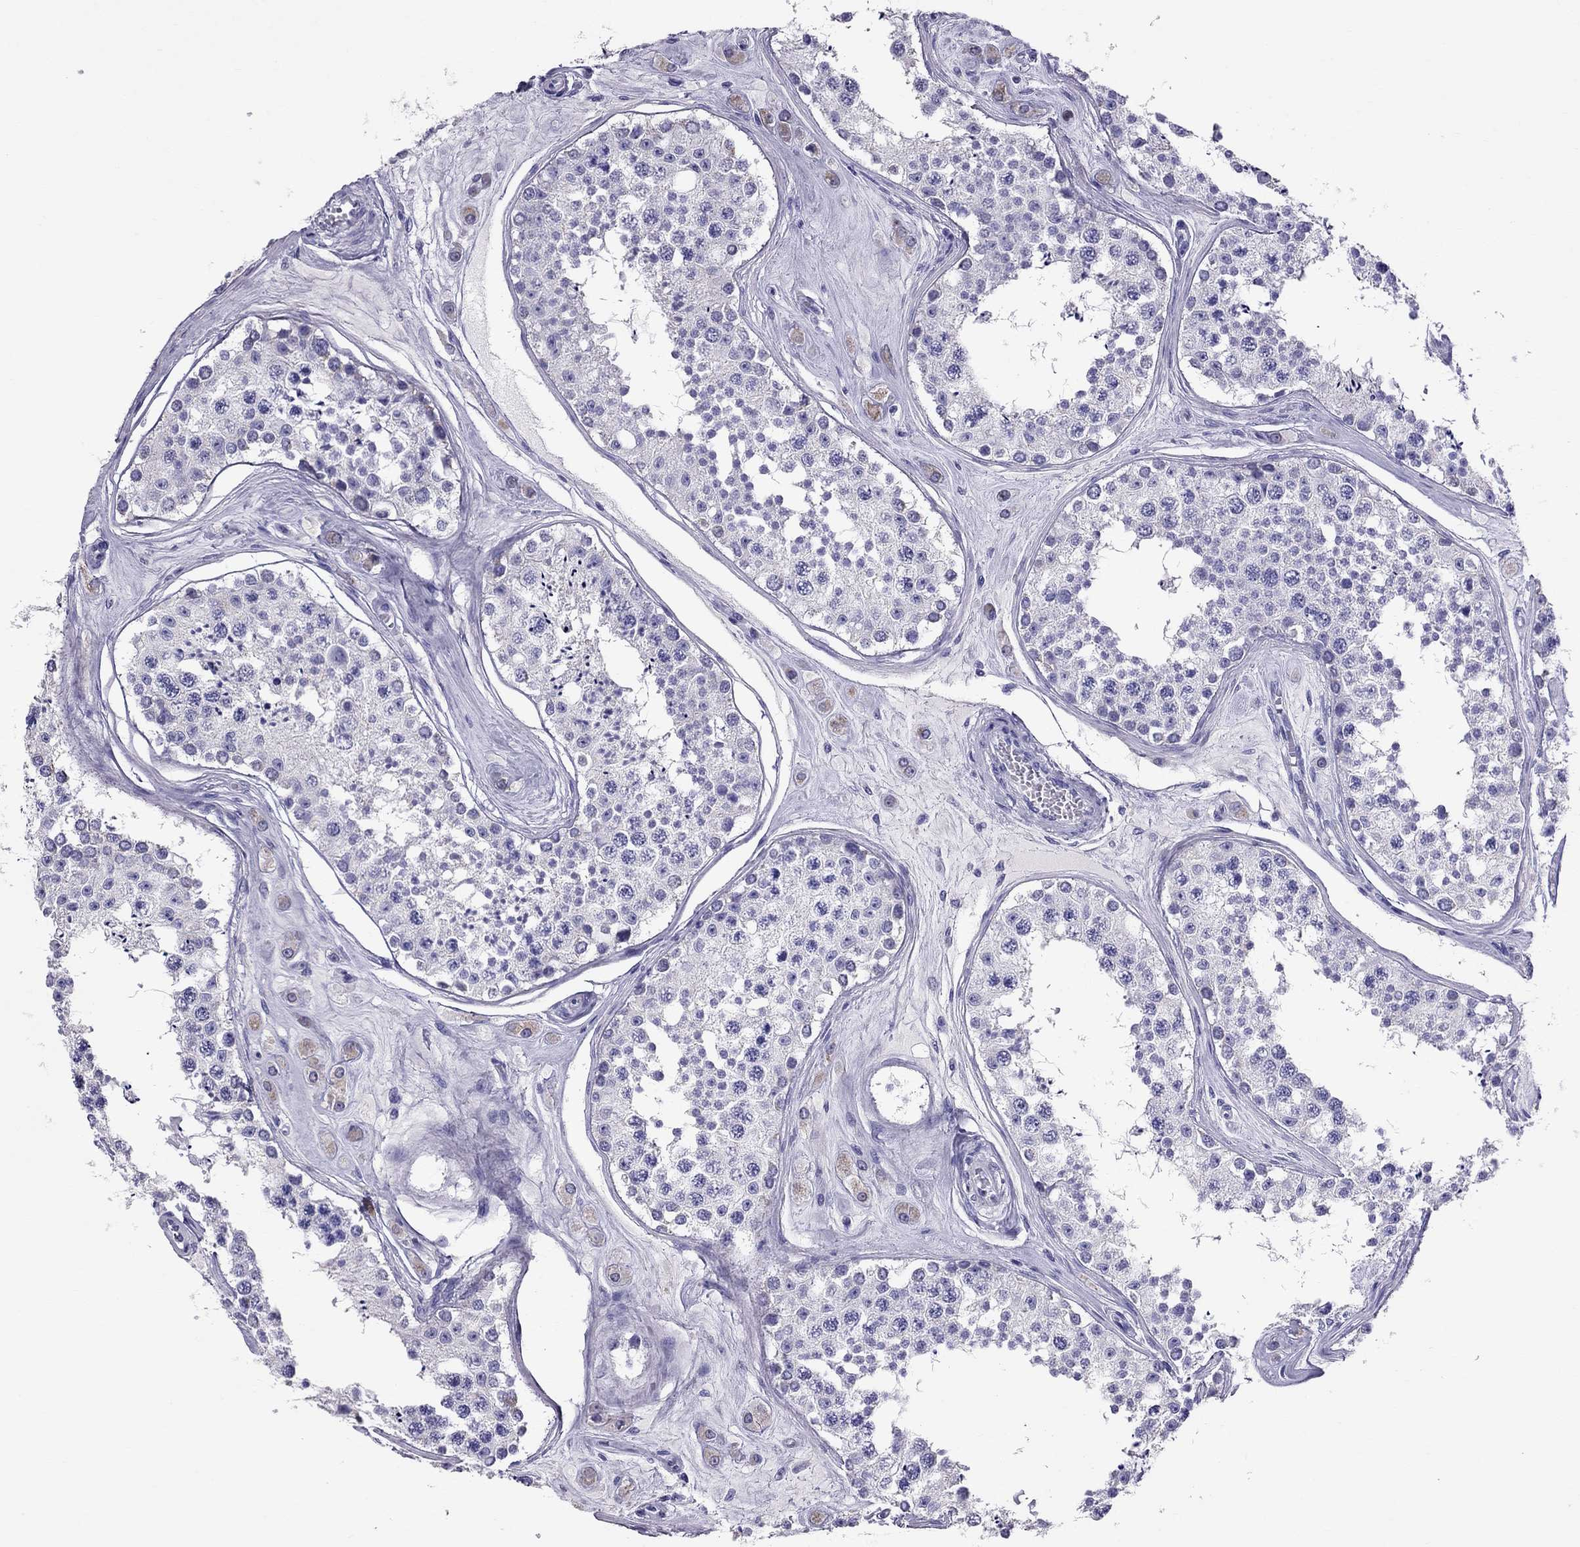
{"staining": {"intensity": "negative", "quantity": "none", "location": "none"}, "tissue": "testis", "cell_type": "Cells in seminiferous ducts", "image_type": "normal", "snomed": [{"axis": "morphology", "description": "Normal tissue, NOS"}, {"axis": "topography", "description": "Testis"}], "caption": "A high-resolution photomicrograph shows immunohistochemistry staining of unremarkable testis, which displays no significant staining in cells in seminiferous ducts.", "gene": "TTLL13", "patient": {"sex": "male", "age": 25}}